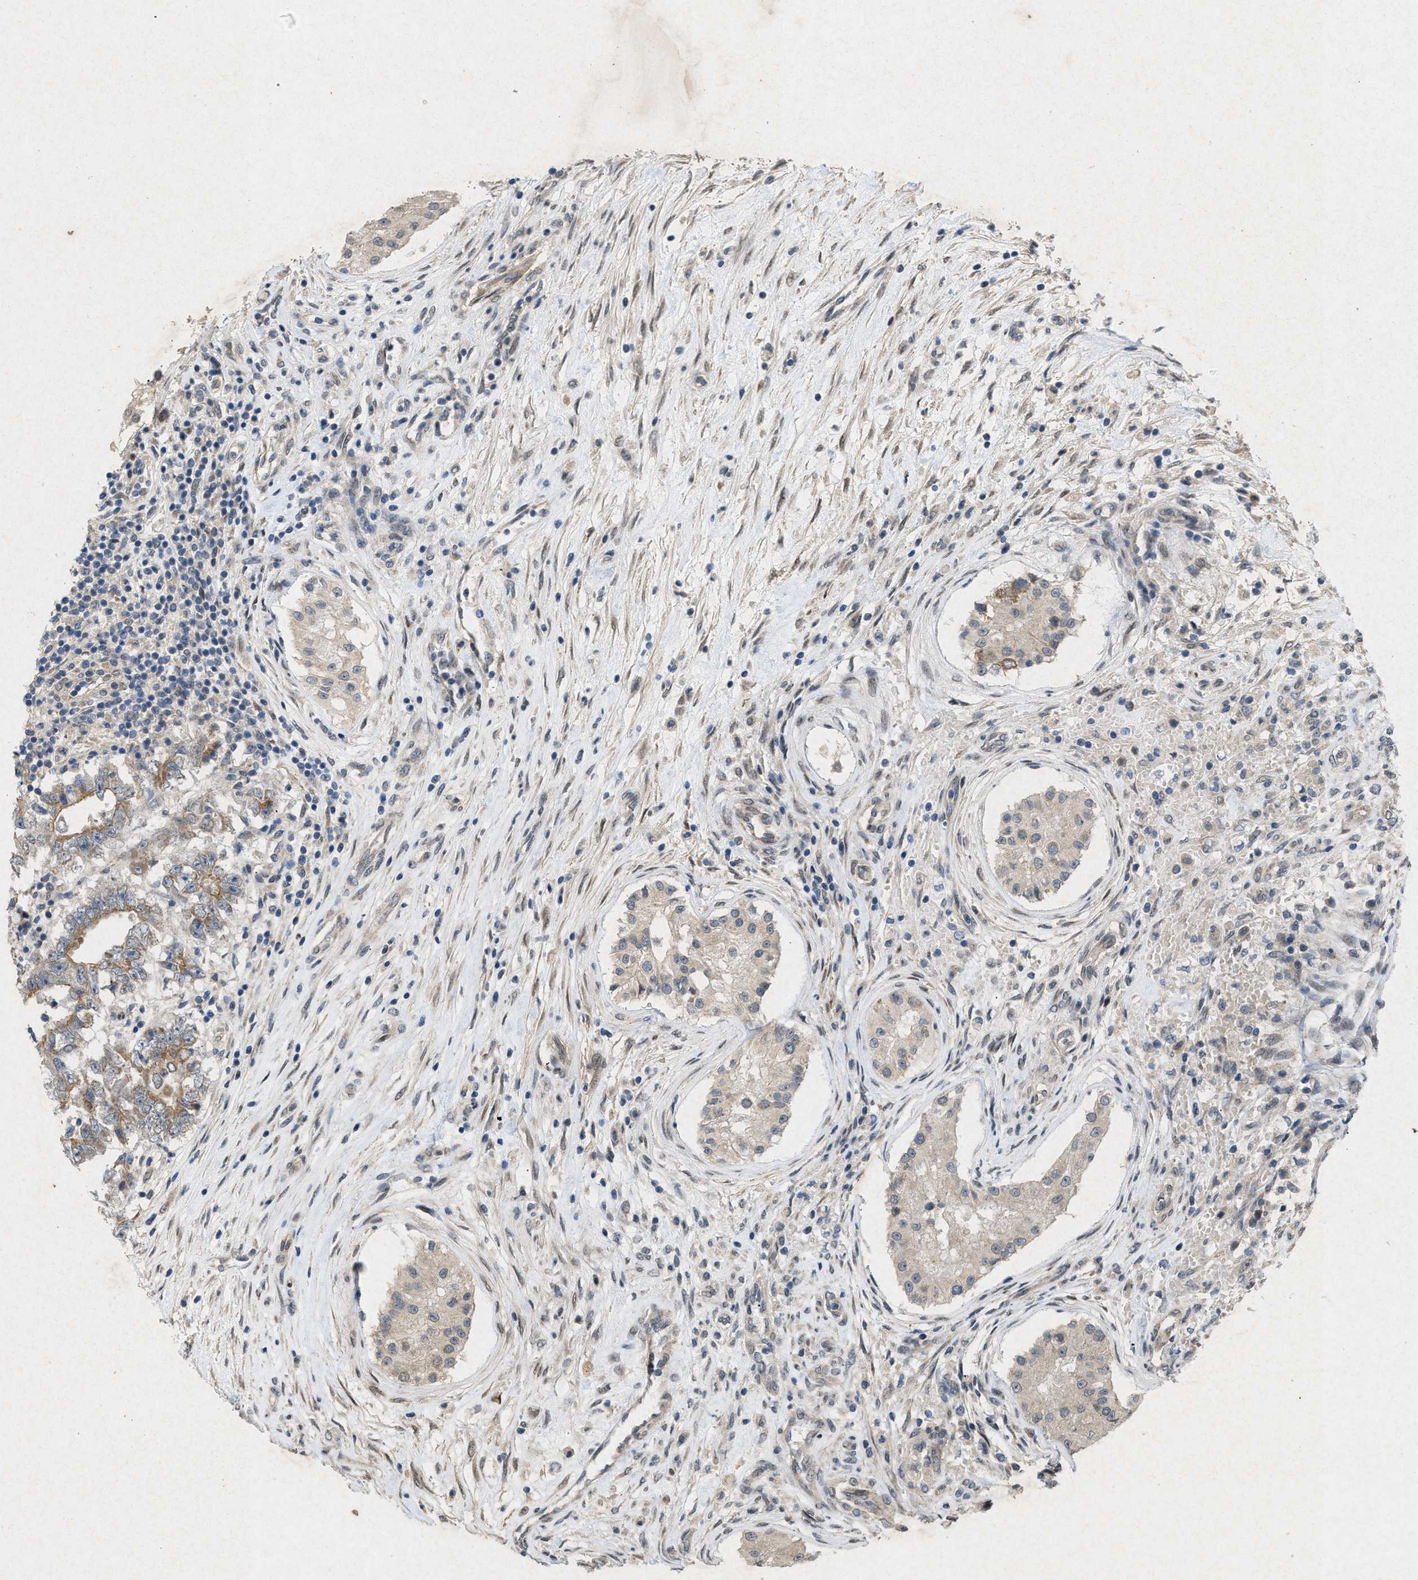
{"staining": {"intensity": "moderate", "quantity": "25%-75%", "location": "cytoplasmic/membranous"}, "tissue": "testis cancer", "cell_type": "Tumor cells", "image_type": "cancer", "snomed": [{"axis": "morphology", "description": "Carcinoma, Embryonal, NOS"}, {"axis": "topography", "description": "Testis"}], "caption": "Human testis embryonal carcinoma stained with a protein marker displays moderate staining in tumor cells.", "gene": "PRKG2", "patient": {"sex": "male", "age": 25}}